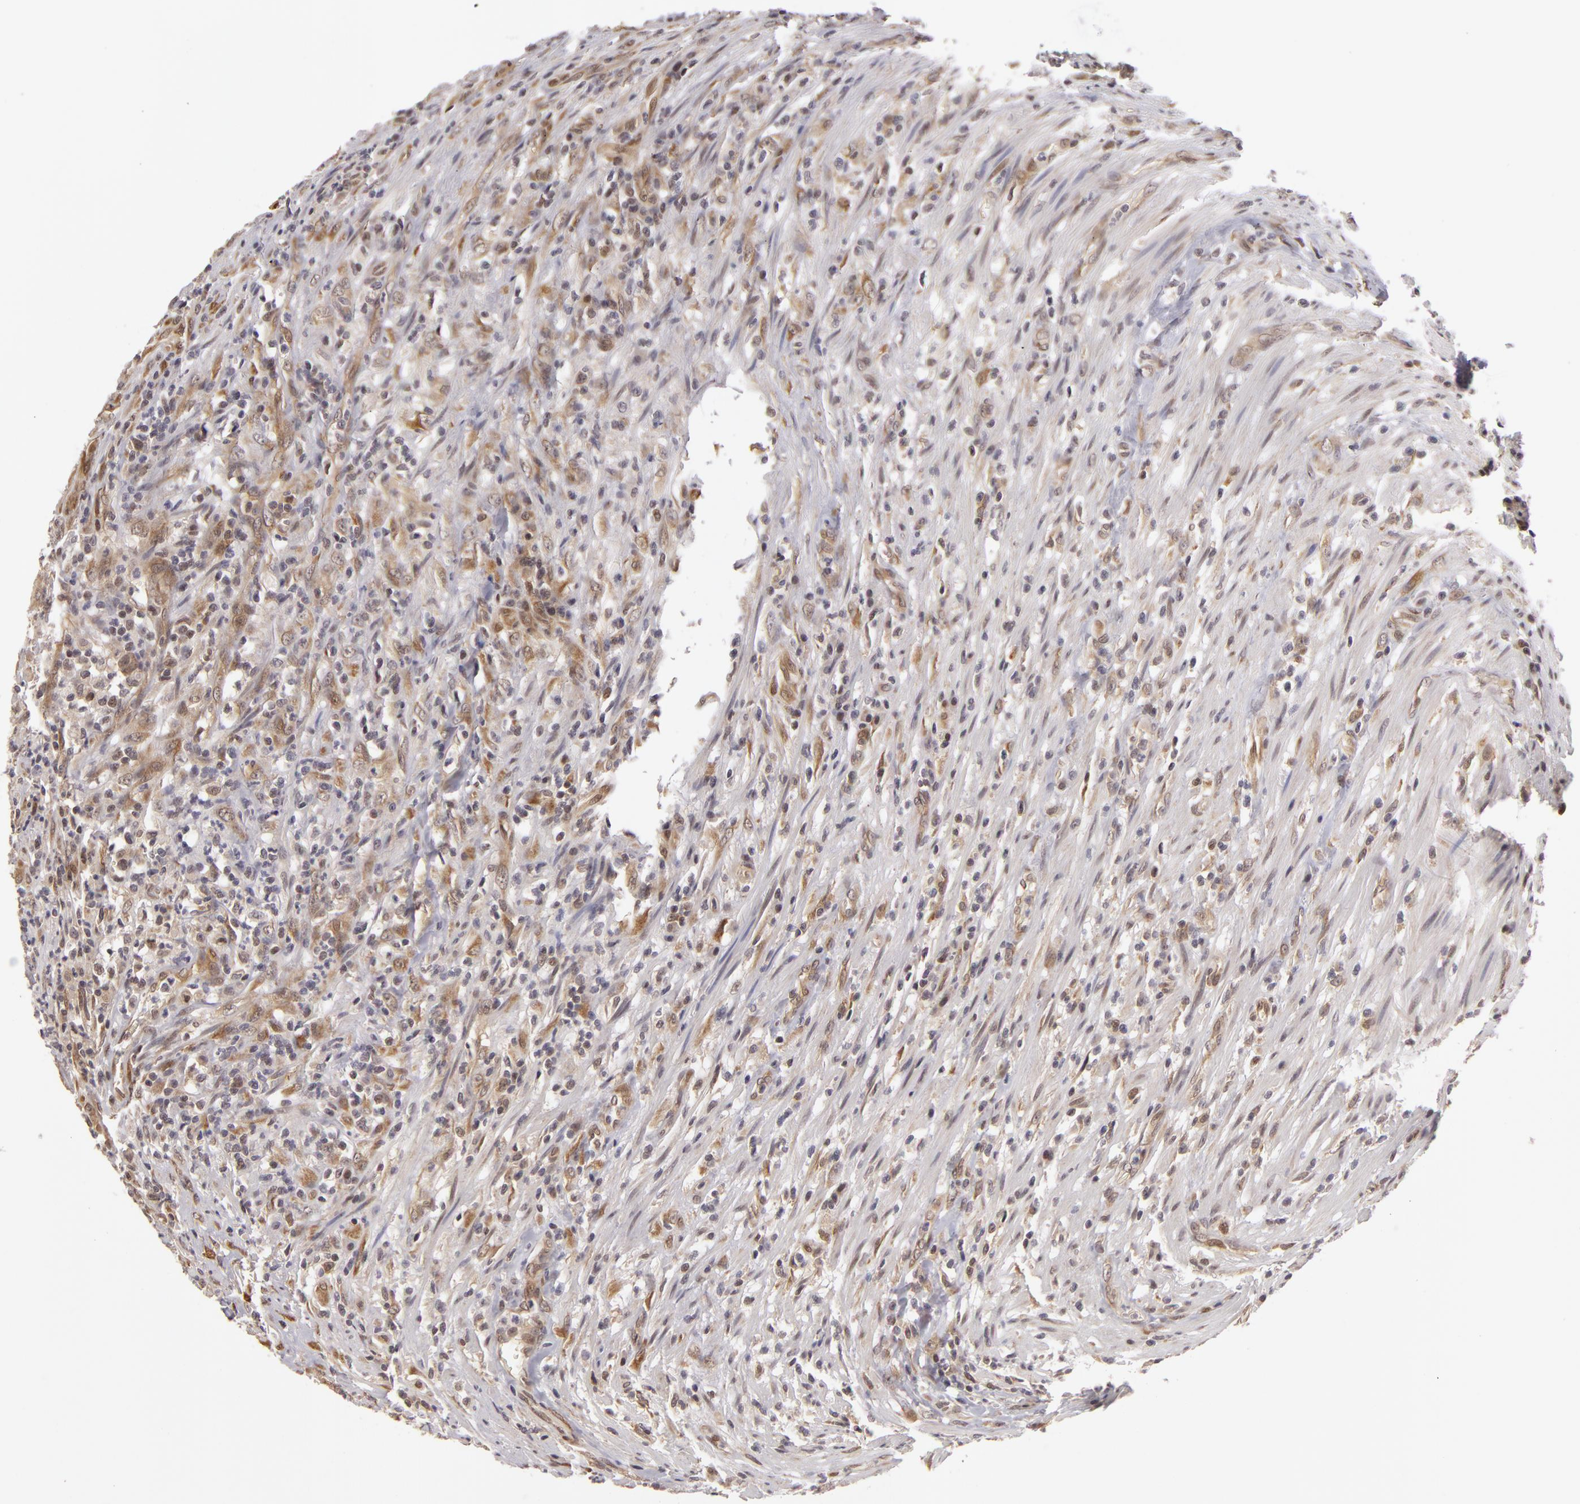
{"staining": {"intensity": "weak", "quantity": "25%-75%", "location": "cytoplasmic/membranous,nuclear"}, "tissue": "colorectal cancer", "cell_type": "Tumor cells", "image_type": "cancer", "snomed": [{"axis": "morphology", "description": "Adenocarcinoma, NOS"}, {"axis": "topography", "description": "Colon"}], "caption": "A brown stain shows weak cytoplasmic/membranous and nuclear expression of a protein in human colorectal cancer tumor cells.", "gene": "ZNF133", "patient": {"sex": "male", "age": 54}}